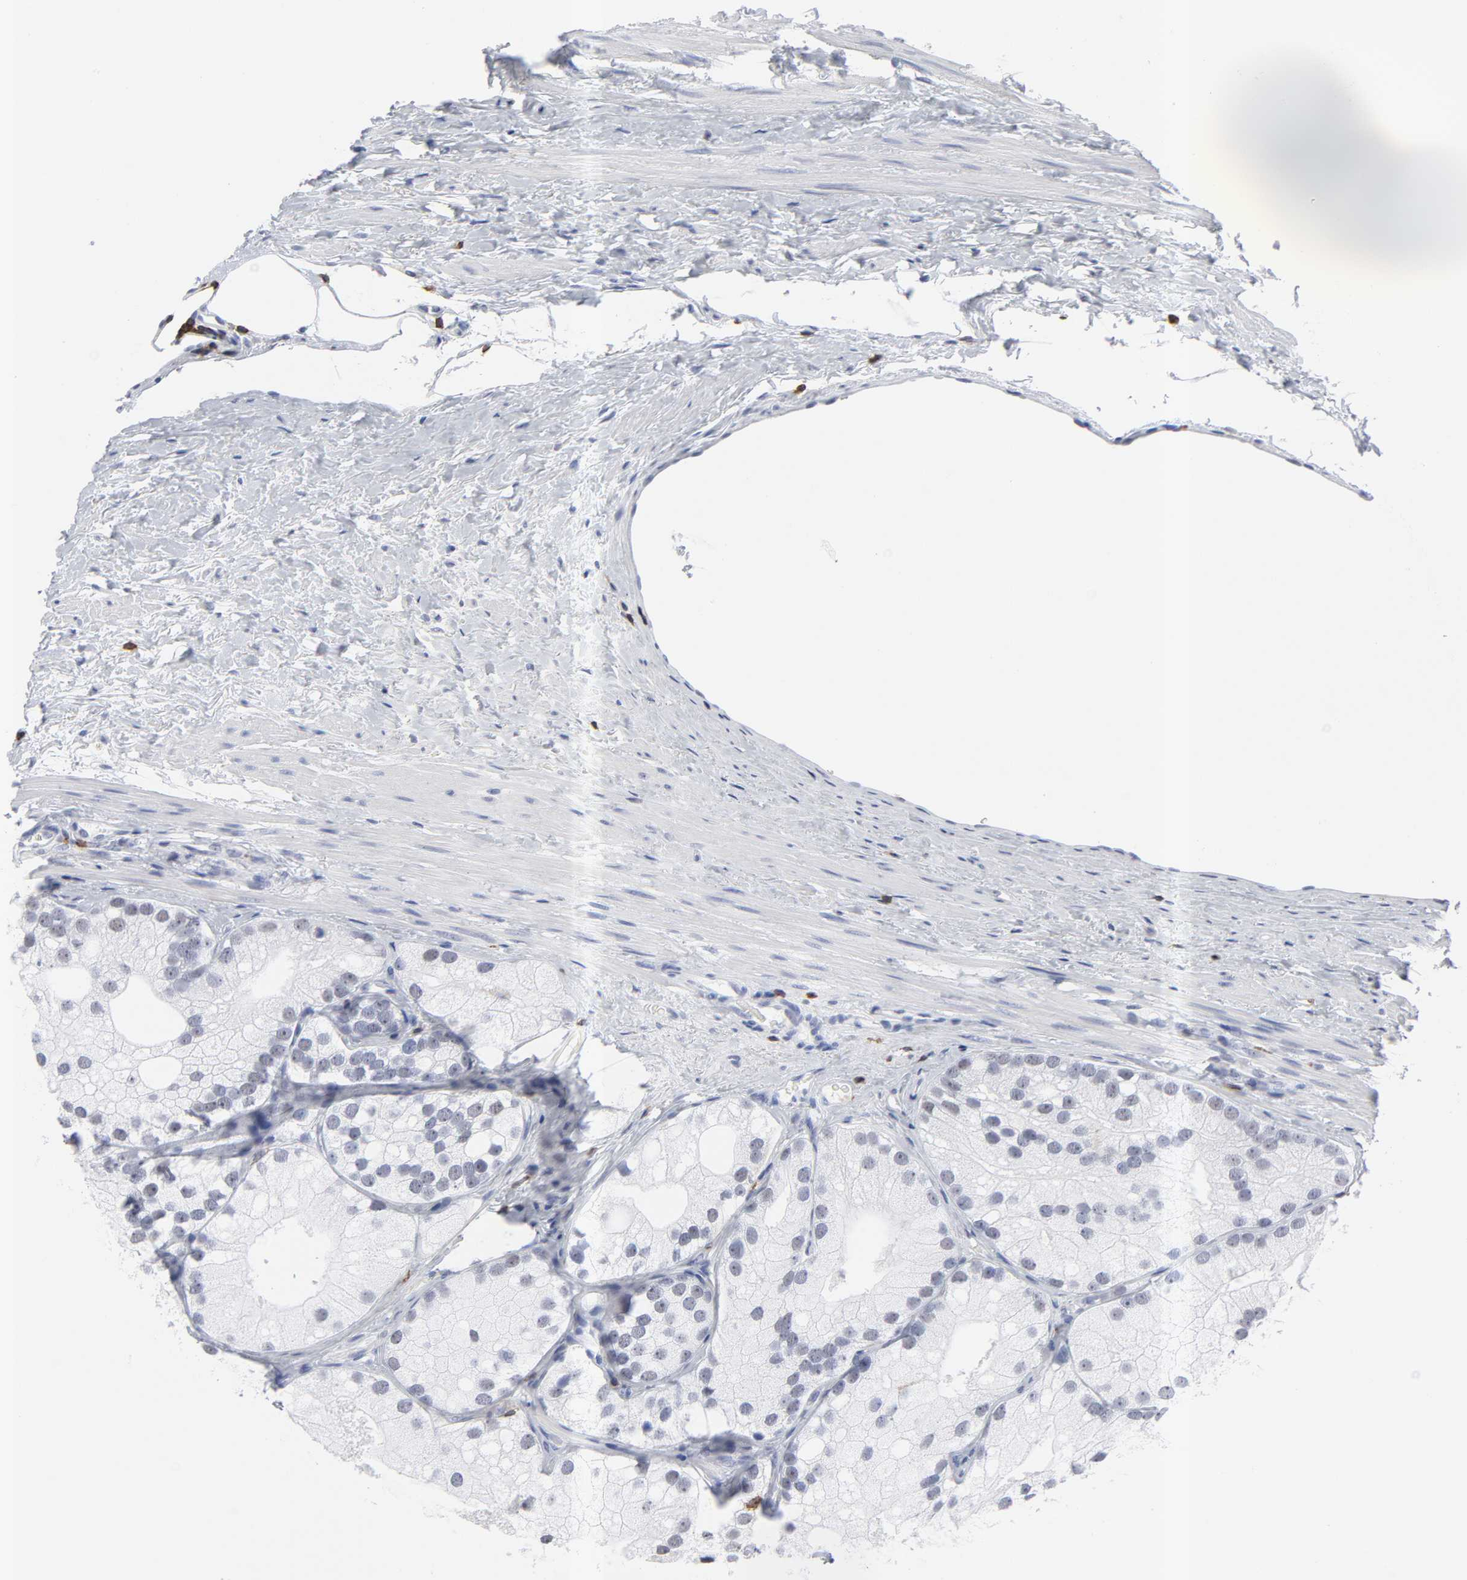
{"staining": {"intensity": "negative", "quantity": "none", "location": "none"}, "tissue": "prostate cancer", "cell_type": "Tumor cells", "image_type": "cancer", "snomed": [{"axis": "morphology", "description": "Adenocarcinoma, Low grade"}, {"axis": "topography", "description": "Prostate"}], "caption": "Tumor cells are negative for brown protein staining in prostate cancer (low-grade adenocarcinoma).", "gene": "CD2", "patient": {"sex": "male", "age": 69}}